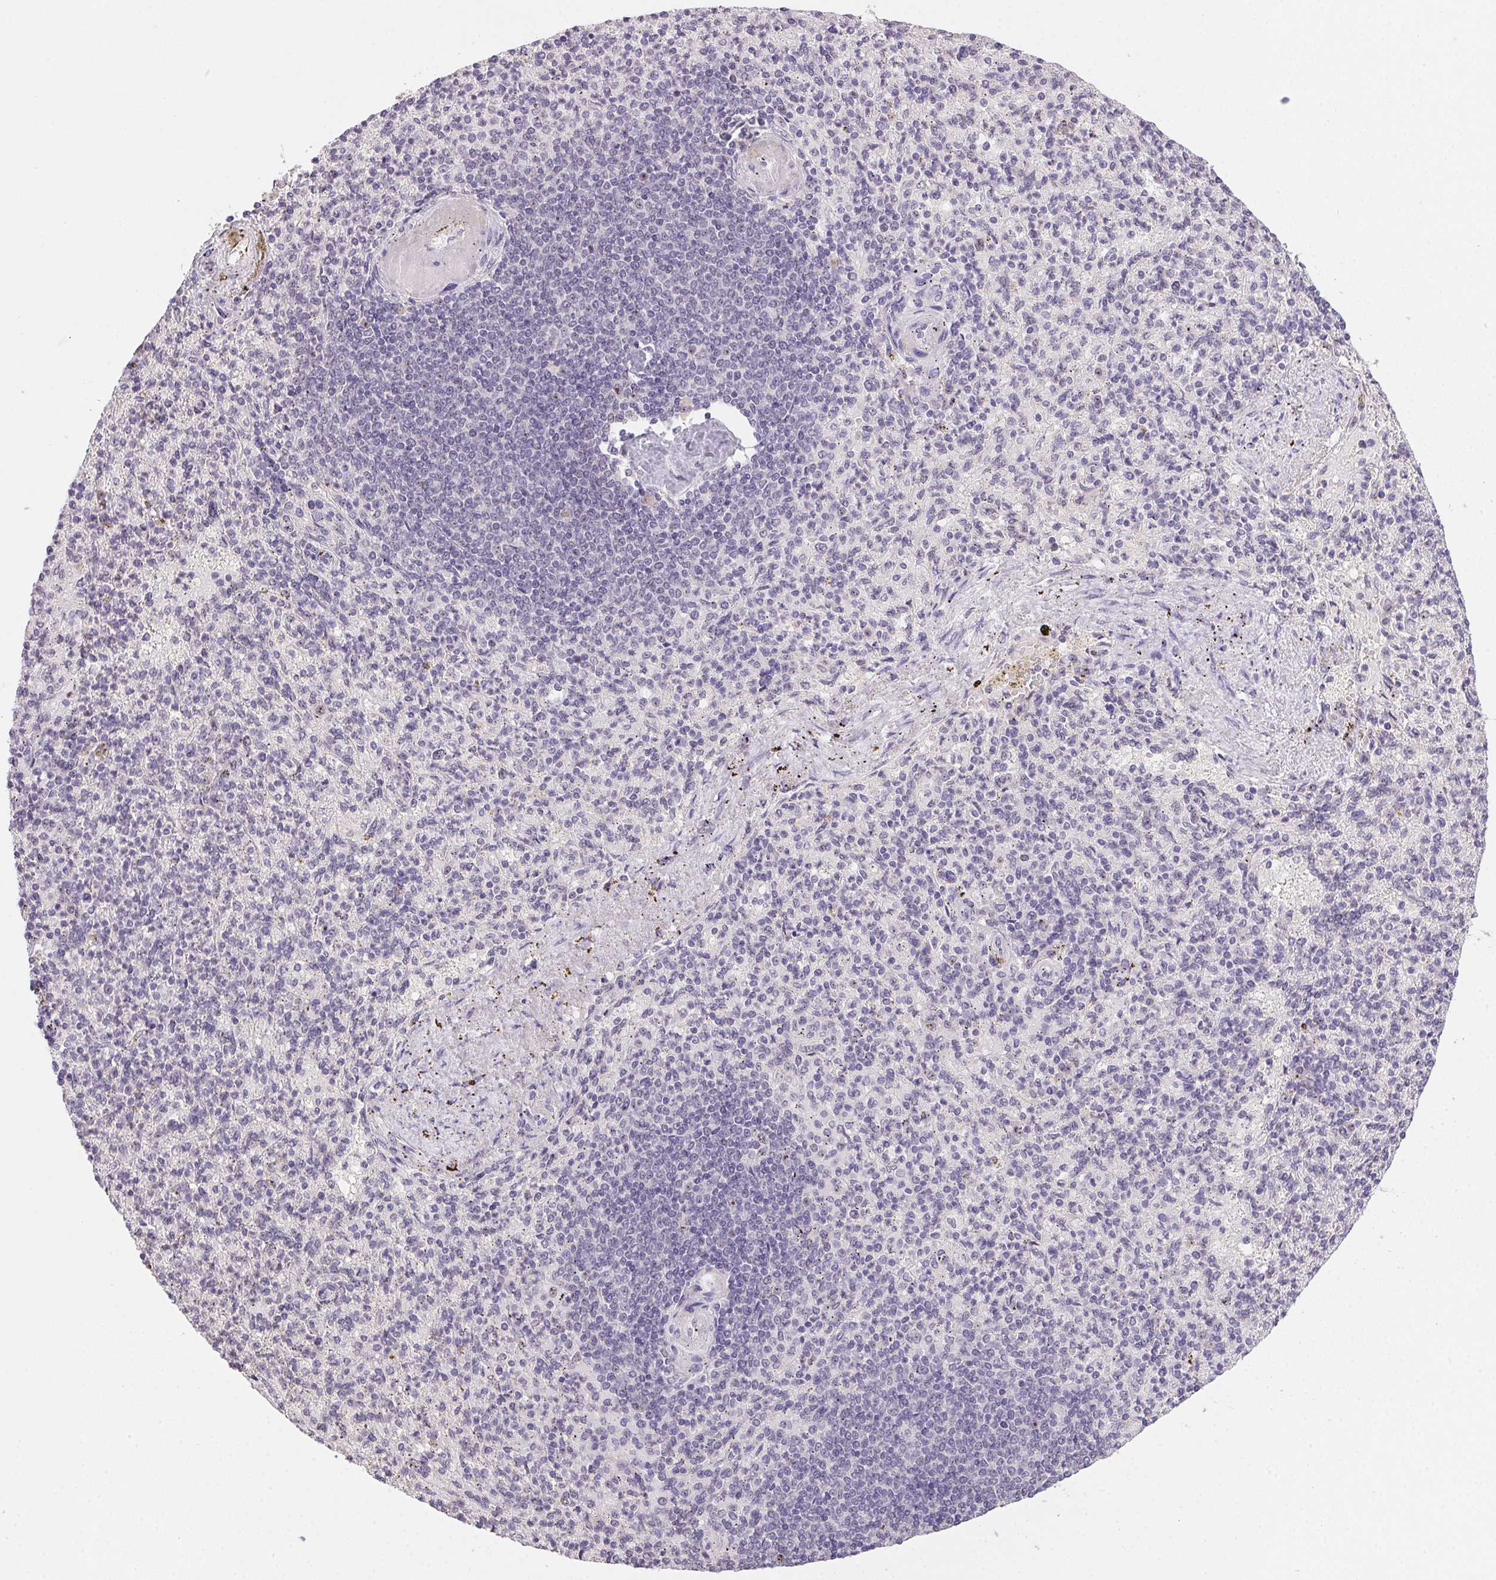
{"staining": {"intensity": "weak", "quantity": "<25%", "location": "nuclear"}, "tissue": "spleen", "cell_type": "Cells in red pulp", "image_type": "normal", "snomed": [{"axis": "morphology", "description": "Normal tissue, NOS"}, {"axis": "topography", "description": "Spleen"}], "caption": "Protein analysis of unremarkable spleen displays no significant staining in cells in red pulp. (Immunohistochemistry (ihc), brightfield microscopy, high magnification).", "gene": "BATF2", "patient": {"sex": "female", "age": 74}}